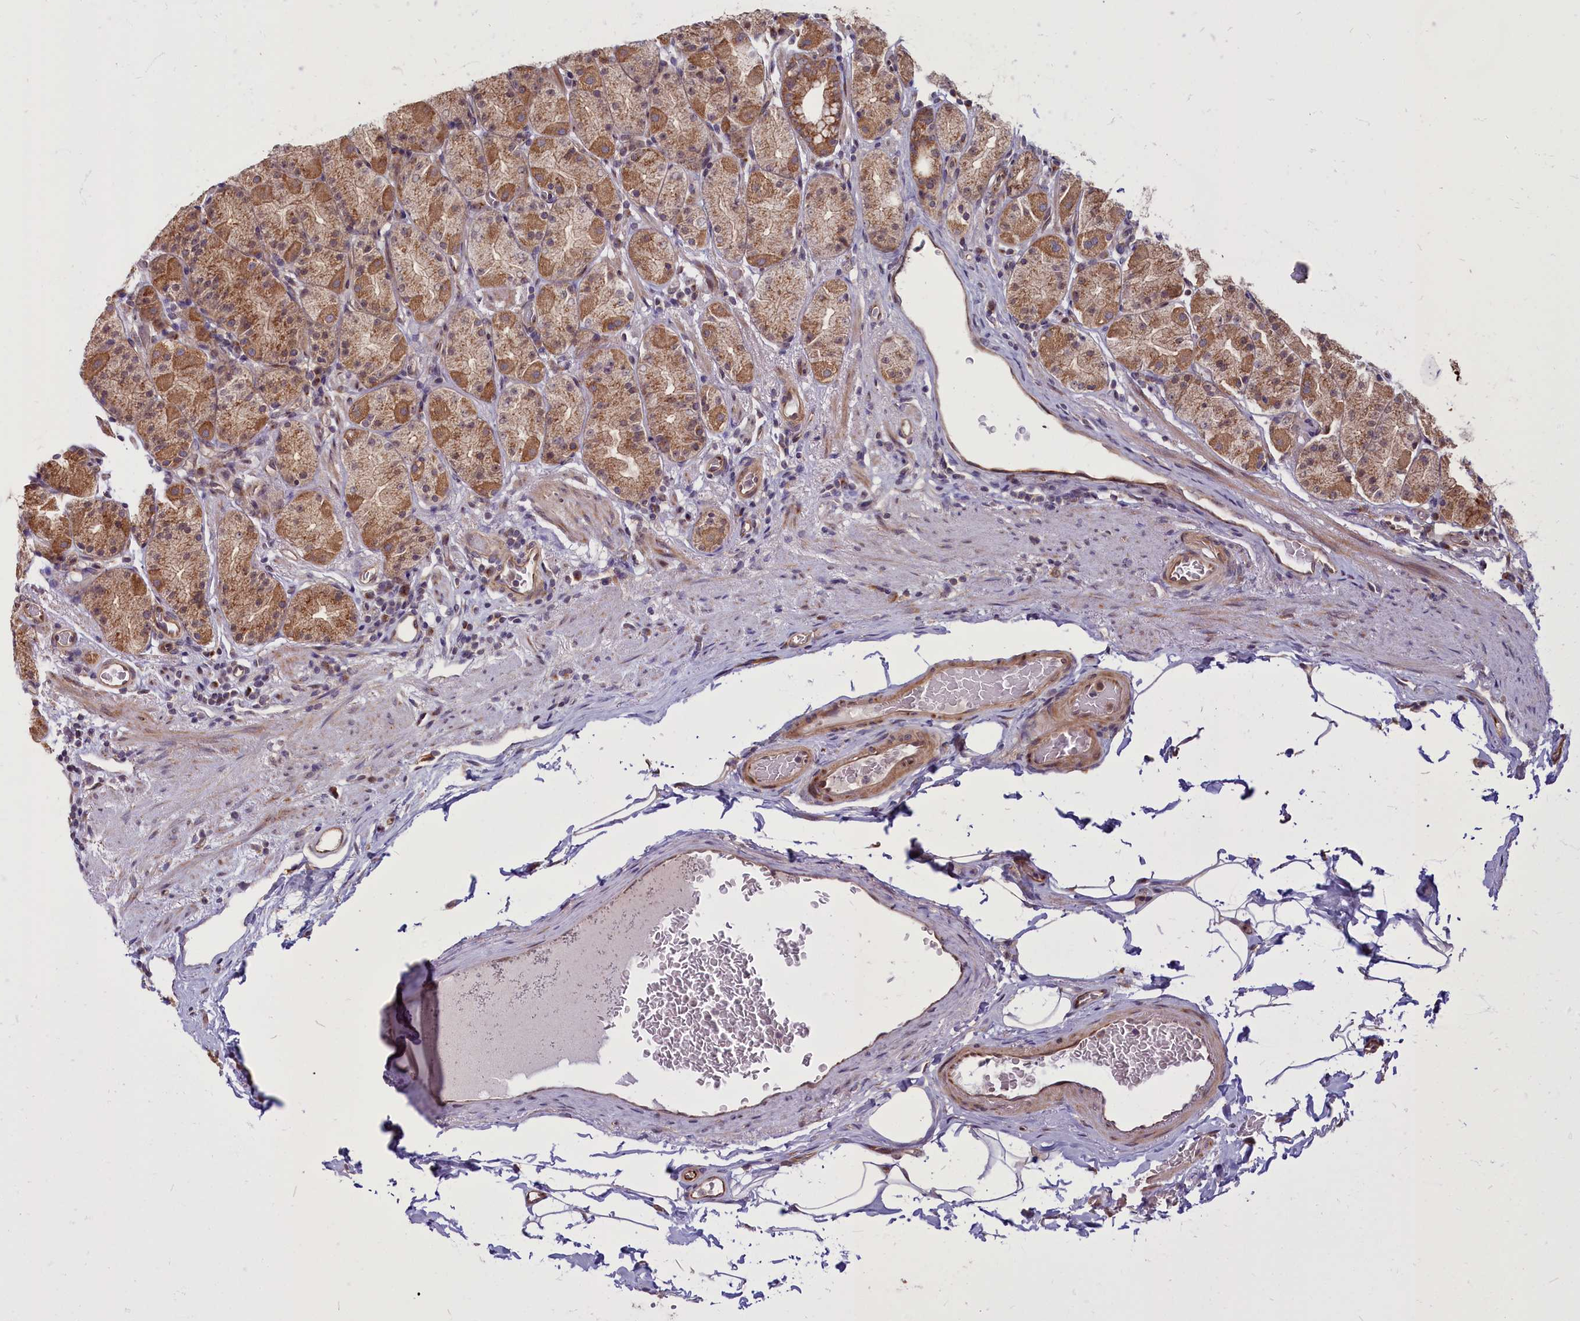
{"staining": {"intensity": "moderate", "quantity": ">75%", "location": "cytoplasmic/membranous"}, "tissue": "stomach", "cell_type": "Glandular cells", "image_type": "normal", "snomed": [{"axis": "morphology", "description": "Normal tissue, NOS"}, {"axis": "topography", "description": "Stomach, upper"}, {"axis": "topography", "description": "Stomach, lower"}, {"axis": "topography", "description": "Small intestine"}], "caption": "Immunohistochemistry (IHC) (DAB) staining of benign human stomach shows moderate cytoplasmic/membranous protein expression in about >75% of glandular cells.", "gene": "ENSG00000274944", "patient": {"sex": "male", "age": 68}}